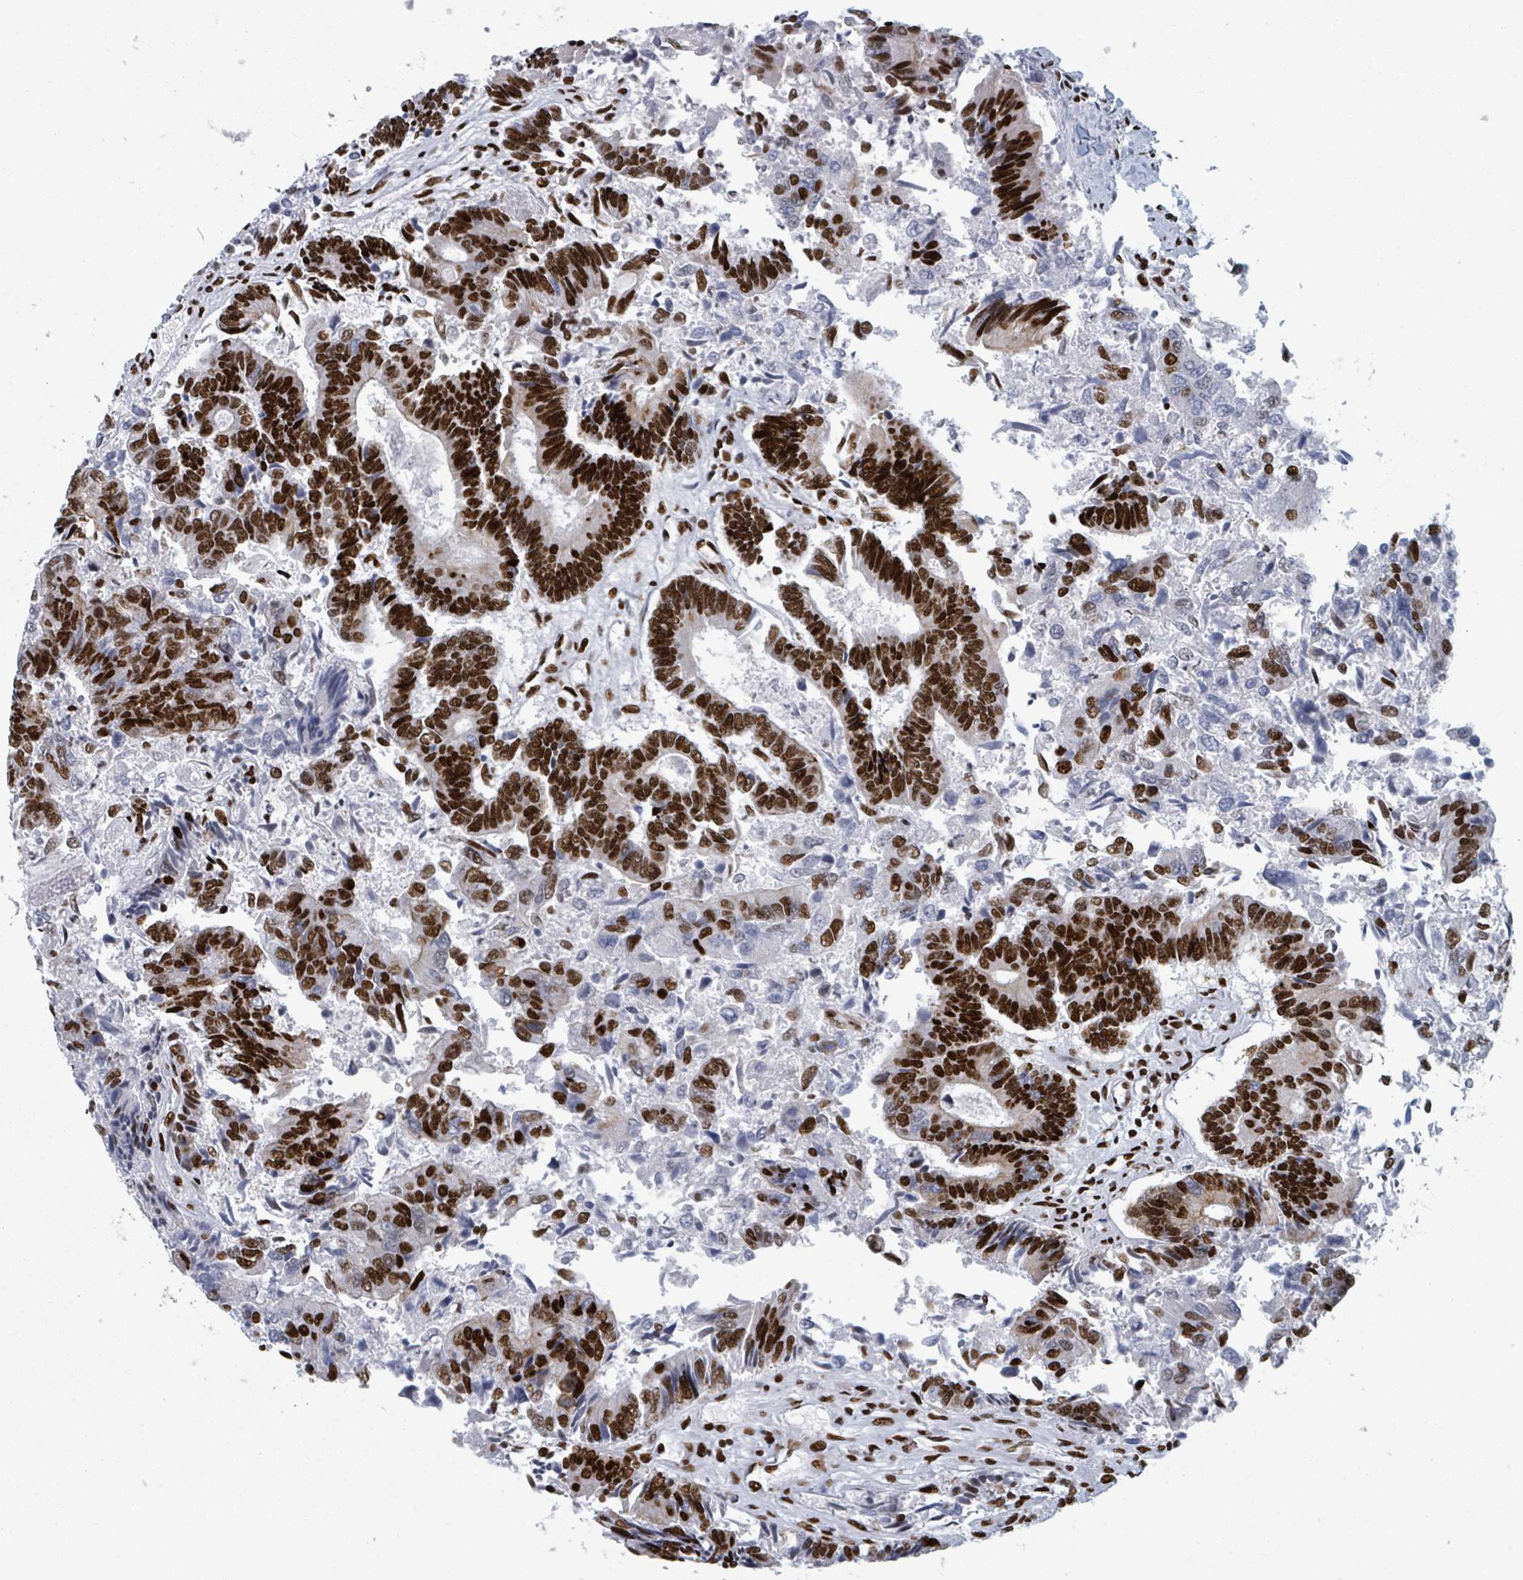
{"staining": {"intensity": "strong", "quantity": ">75%", "location": "nuclear"}, "tissue": "colorectal cancer", "cell_type": "Tumor cells", "image_type": "cancer", "snomed": [{"axis": "morphology", "description": "Adenocarcinoma, NOS"}, {"axis": "topography", "description": "Colon"}], "caption": "Strong nuclear staining for a protein is seen in approximately >75% of tumor cells of colorectal adenocarcinoma using immunohistochemistry (IHC).", "gene": "DHX16", "patient": {"sex": "female", "age": 67}}